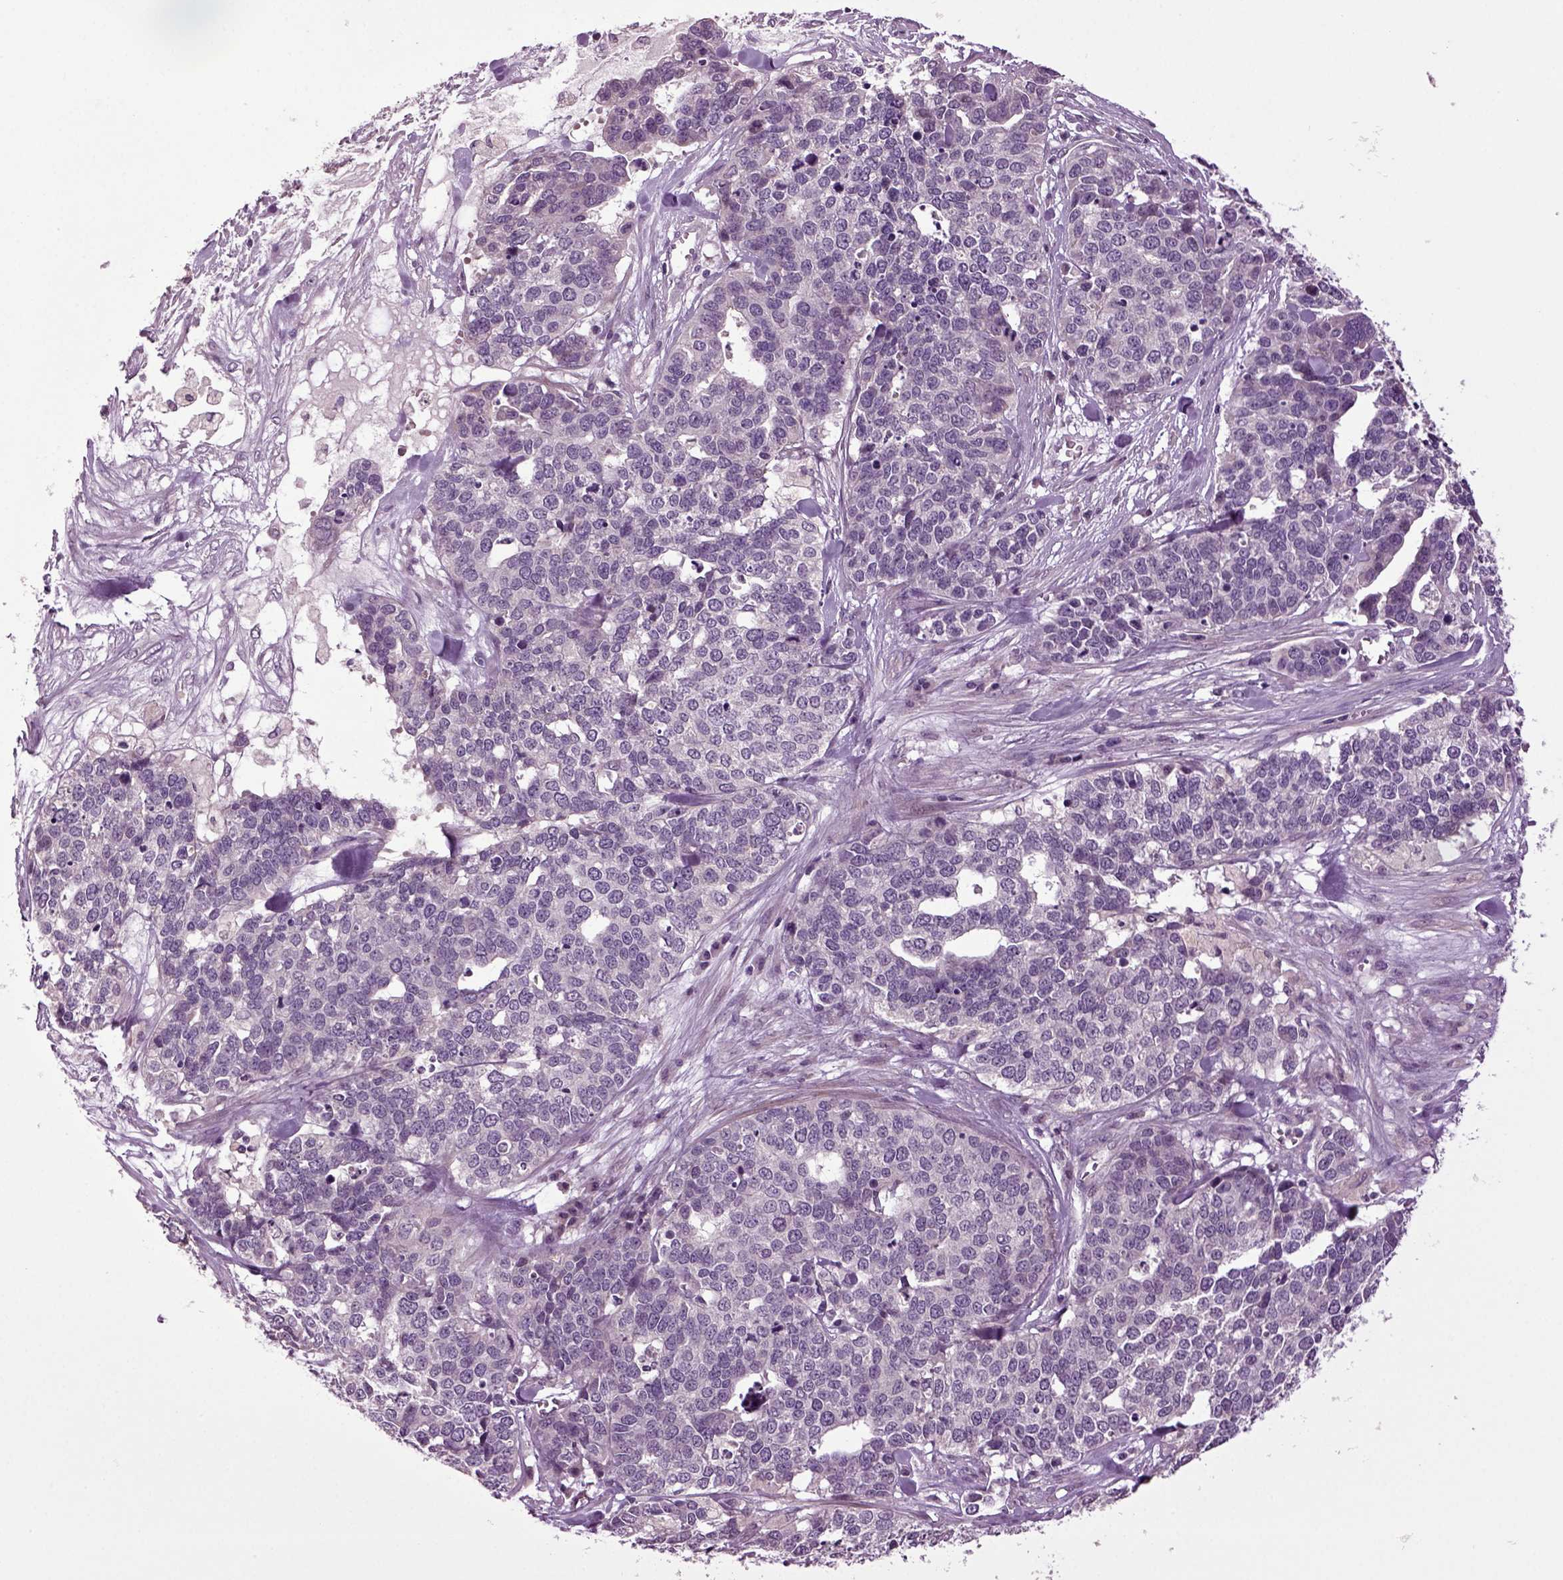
{"staining": {"intensity": "negative", "quantity": "none", "location": "none"}, "tissue": "ovarian cancer", "cell_type": "Tumor cells", "image_type": "cancer", "snomed": [{"axis": "morphology", "description": "Carcinoma, endometroid"}, {"axis": "topography", "description": "Ovary"}], "caption": "A high-resolution micrograph shows IHC staining of ovarian cancer (endometroid carcinoma), which reveals no significant expression in tumor cells. The staining is performed using DAB (3,3'-diaminobenzidine) brown chromogen with nuclei counter-stained in using hematoxylin.", "gene": "SLC17A6", "patient": {"sex": "female", "age": 65}}